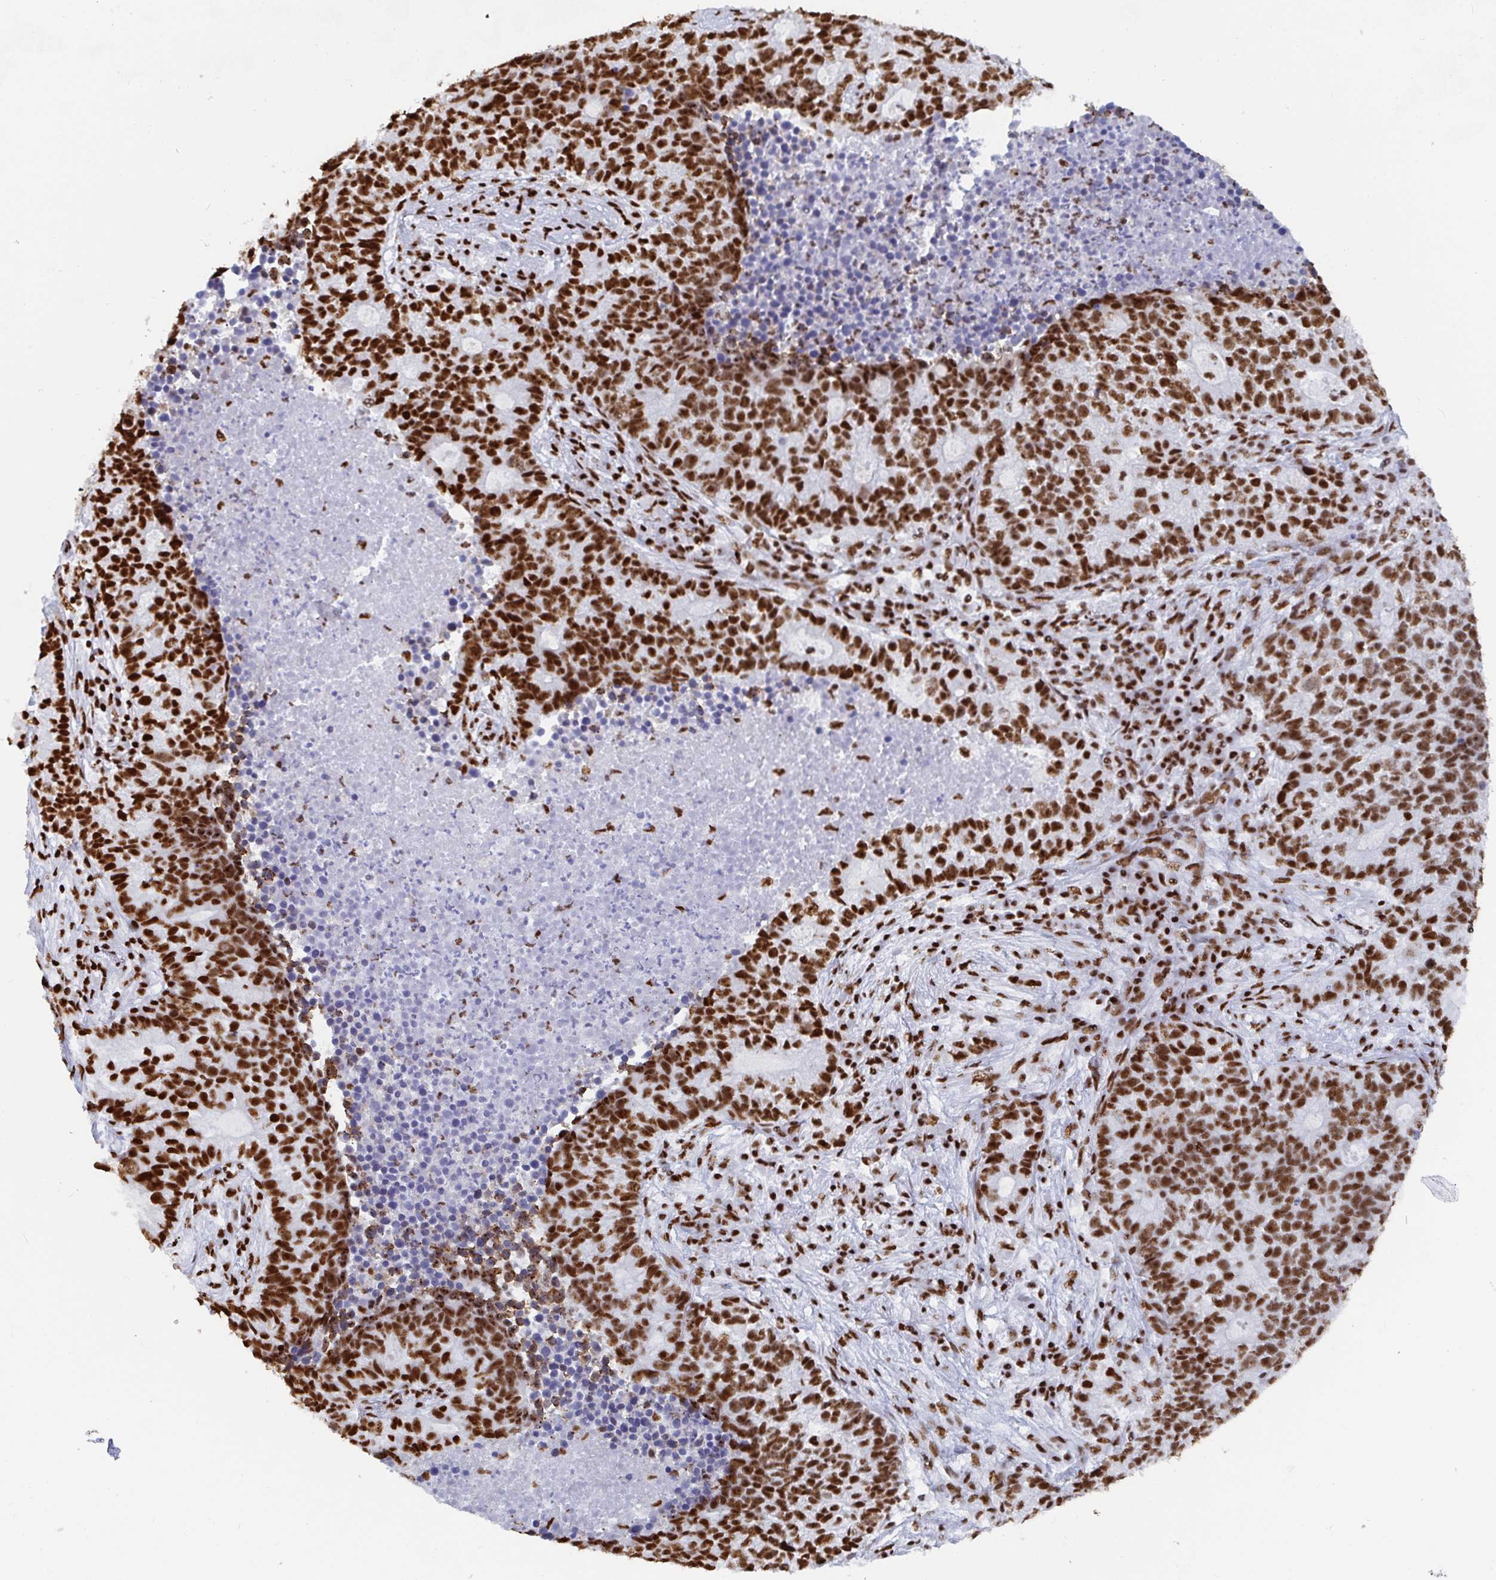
{"staining": {"intensity": "strong", "quantity": ">75%", "location": "nuclear"}, "tissue": "lung cancer", "cell_type": "Tumor cells", "image_type": "cancer", "snomed": [{"axis": "morphology", "description": "Adenocarcinoma, NOS"}, {"axis": "topography", "description": "Lung"}], "caption": "Protein analysis of adenocarcinoma (lung) tissue reveals strong nuclear expression in approximately >75% of tumor cells. The staining is performed using DAB brown chromogen to label protein expression. The nuclei are counter-stained blue using hematoxylin.", "gene": "EWSR1", "patient": {"sex": "male", "age": 57}}